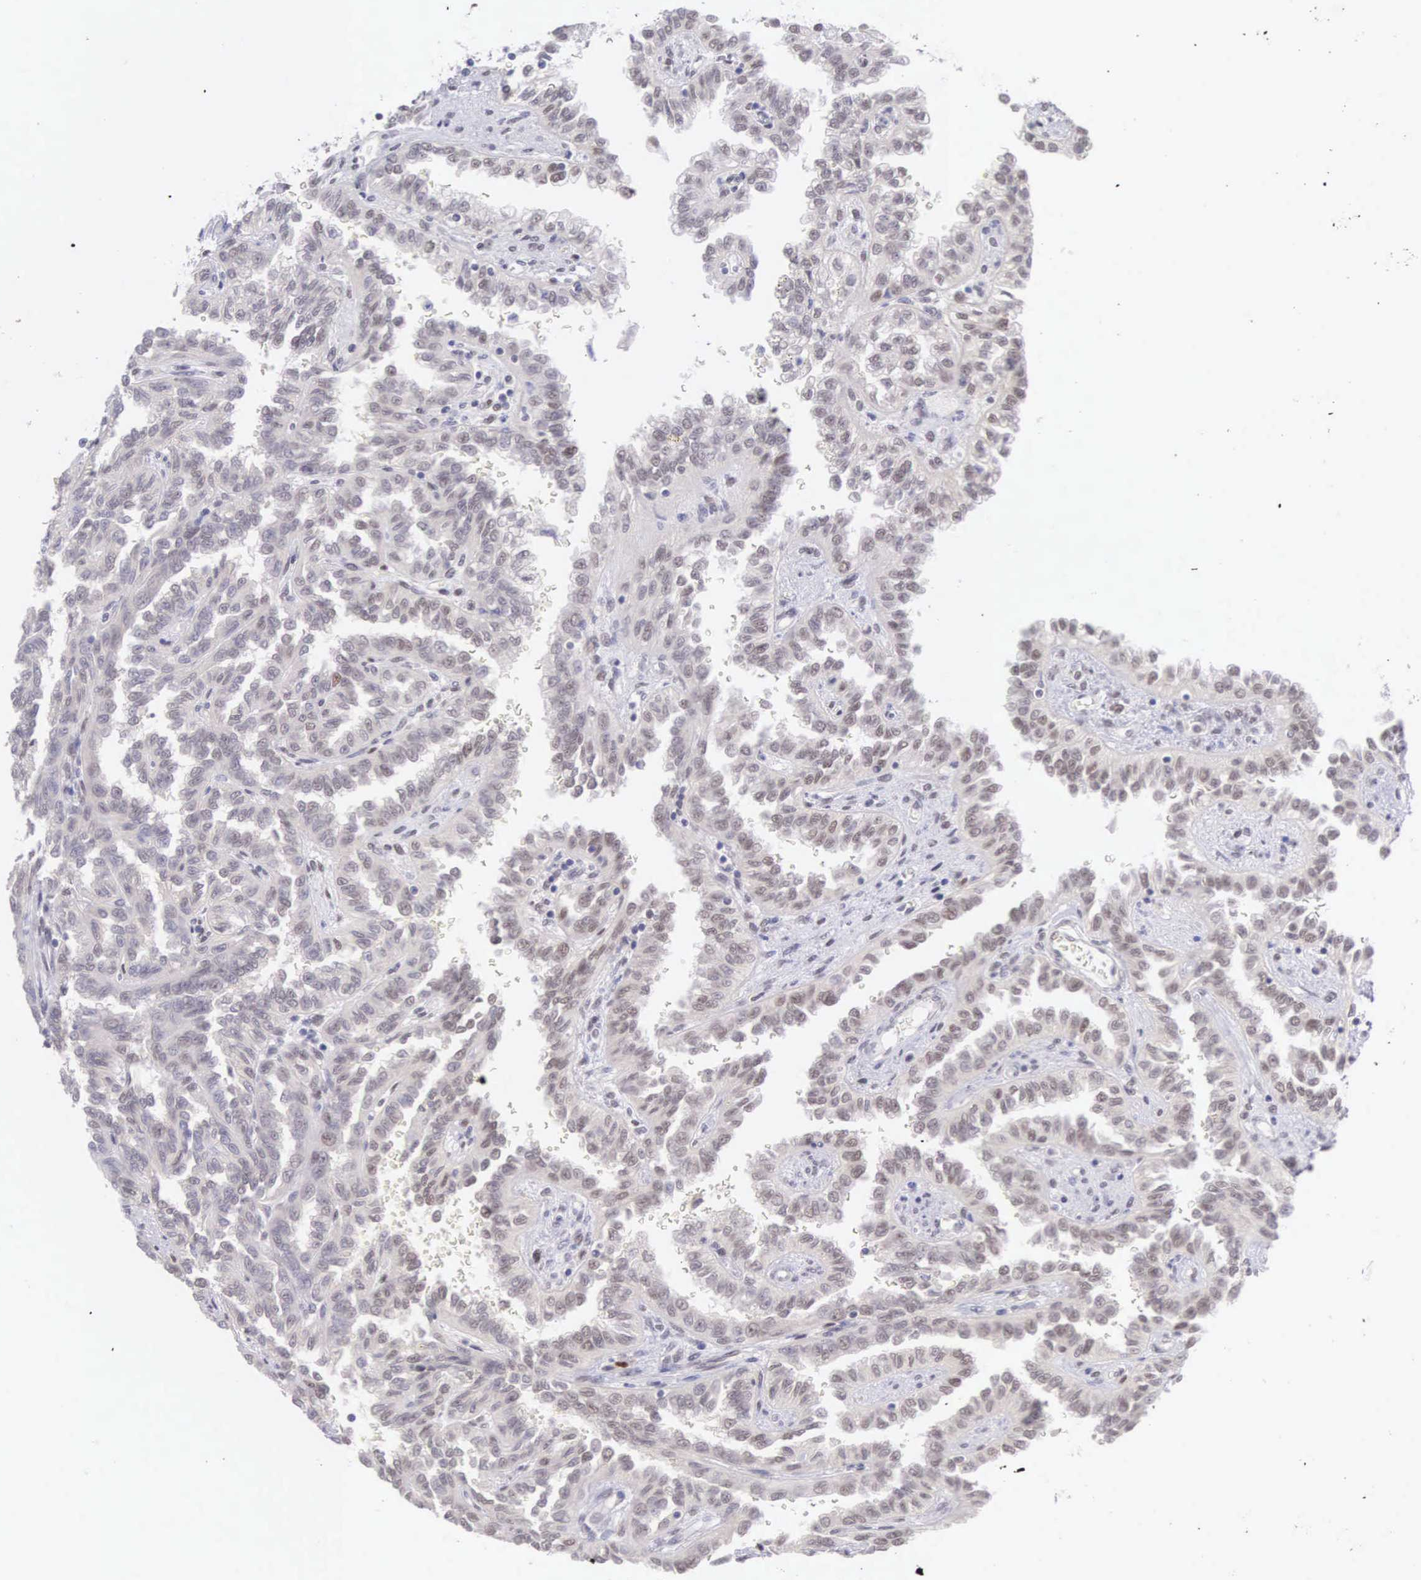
{"staining": {"intensity": "weak", "quantity": "<25%", "location": "nuclear"}, "tissue": "renal cancer", "cell_type": "Tumor cells", "image_type": "cancer", "snomed": [{"axis": "morphology", "description": "Inflammation, NOS"}, {"axis": "morphology", "description": "Adenocarcinoma, NOS"}, {"axis": "topography", "description": "Kidney"}], "caption": "Tumor cells show no significant protein positivity in adenocarcinoma (renal).", "gene": "CCDC117", "patient": {"sex": "male", "age": 68}}